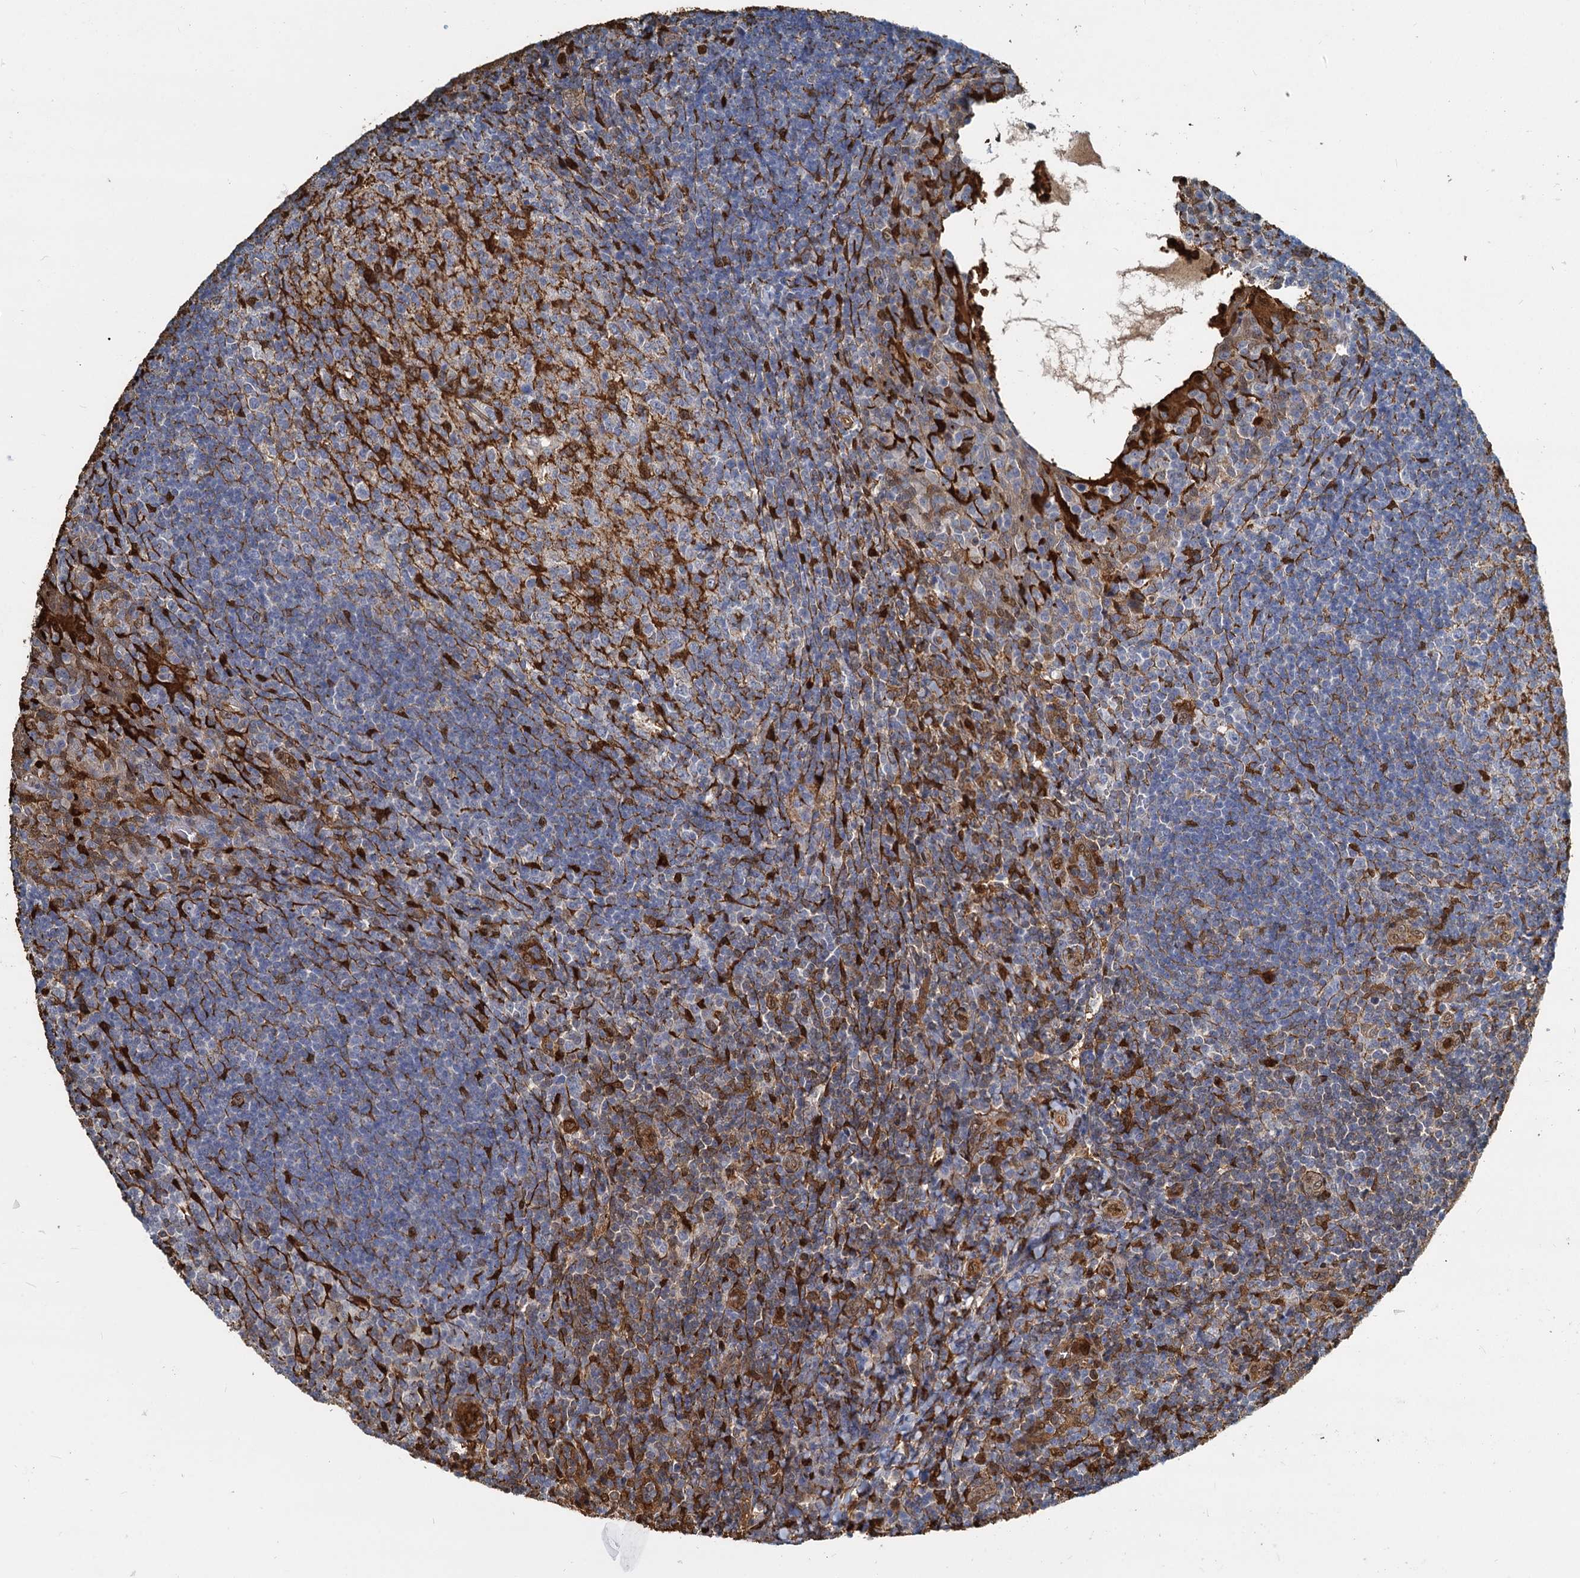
{"staining": {"intensity": "negative", "quantity": "none", "location": "none"}, "tissue": "tonsil", "cell_type": "Germinal center cells", "image_type": "normal", "snomed": [{"axis": "morphology", "description": "Normal tissue, NOS"}, {"axis": "topography", "description": "Tonsil"}], "caption": "IHC histopathology image of benign tonsil stained for a protein (brown), which demonstrates no positivity in germinal center cells.", "gene": "S100A6", "patient": {"sex": "female", "age": 10}}